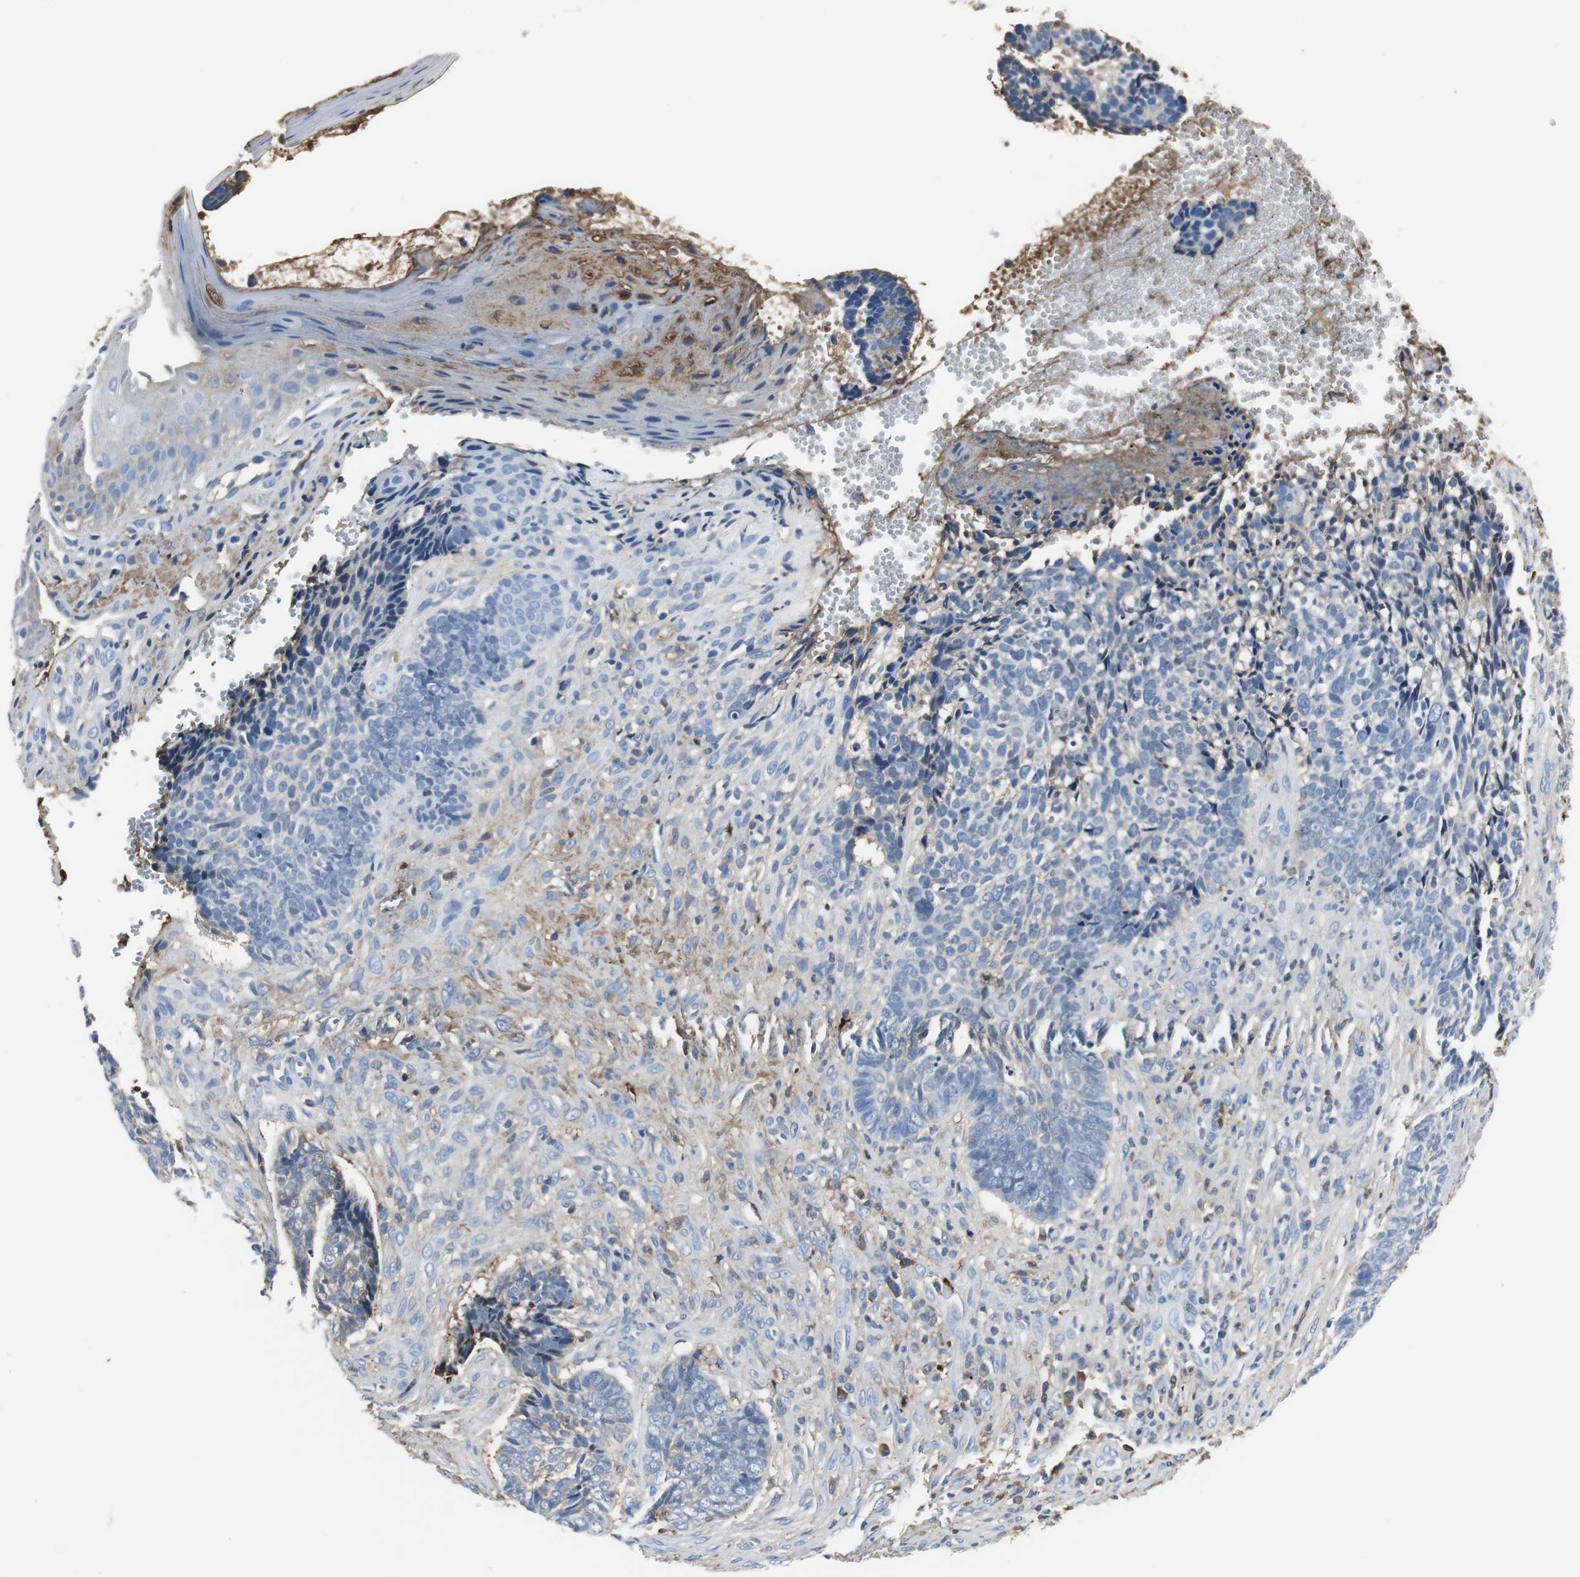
{"staining": {"intensity": "negative", "quantity": "none", "location": "none"}, "tissue": "skin cancer", "cell_type": "Tumor cells", "image_type": "cancer", "snomed": [{"axis": "morphology", "description": "Basal cell carcinoma"}, {"axis": "topography", "description": "Skin"}], "caption": "There is no significant positivity in tumor cells of skin cancer (basal cell carcinoma).", "gene": "IGHA1", "patient": {"sex": "male", "age": 84}}